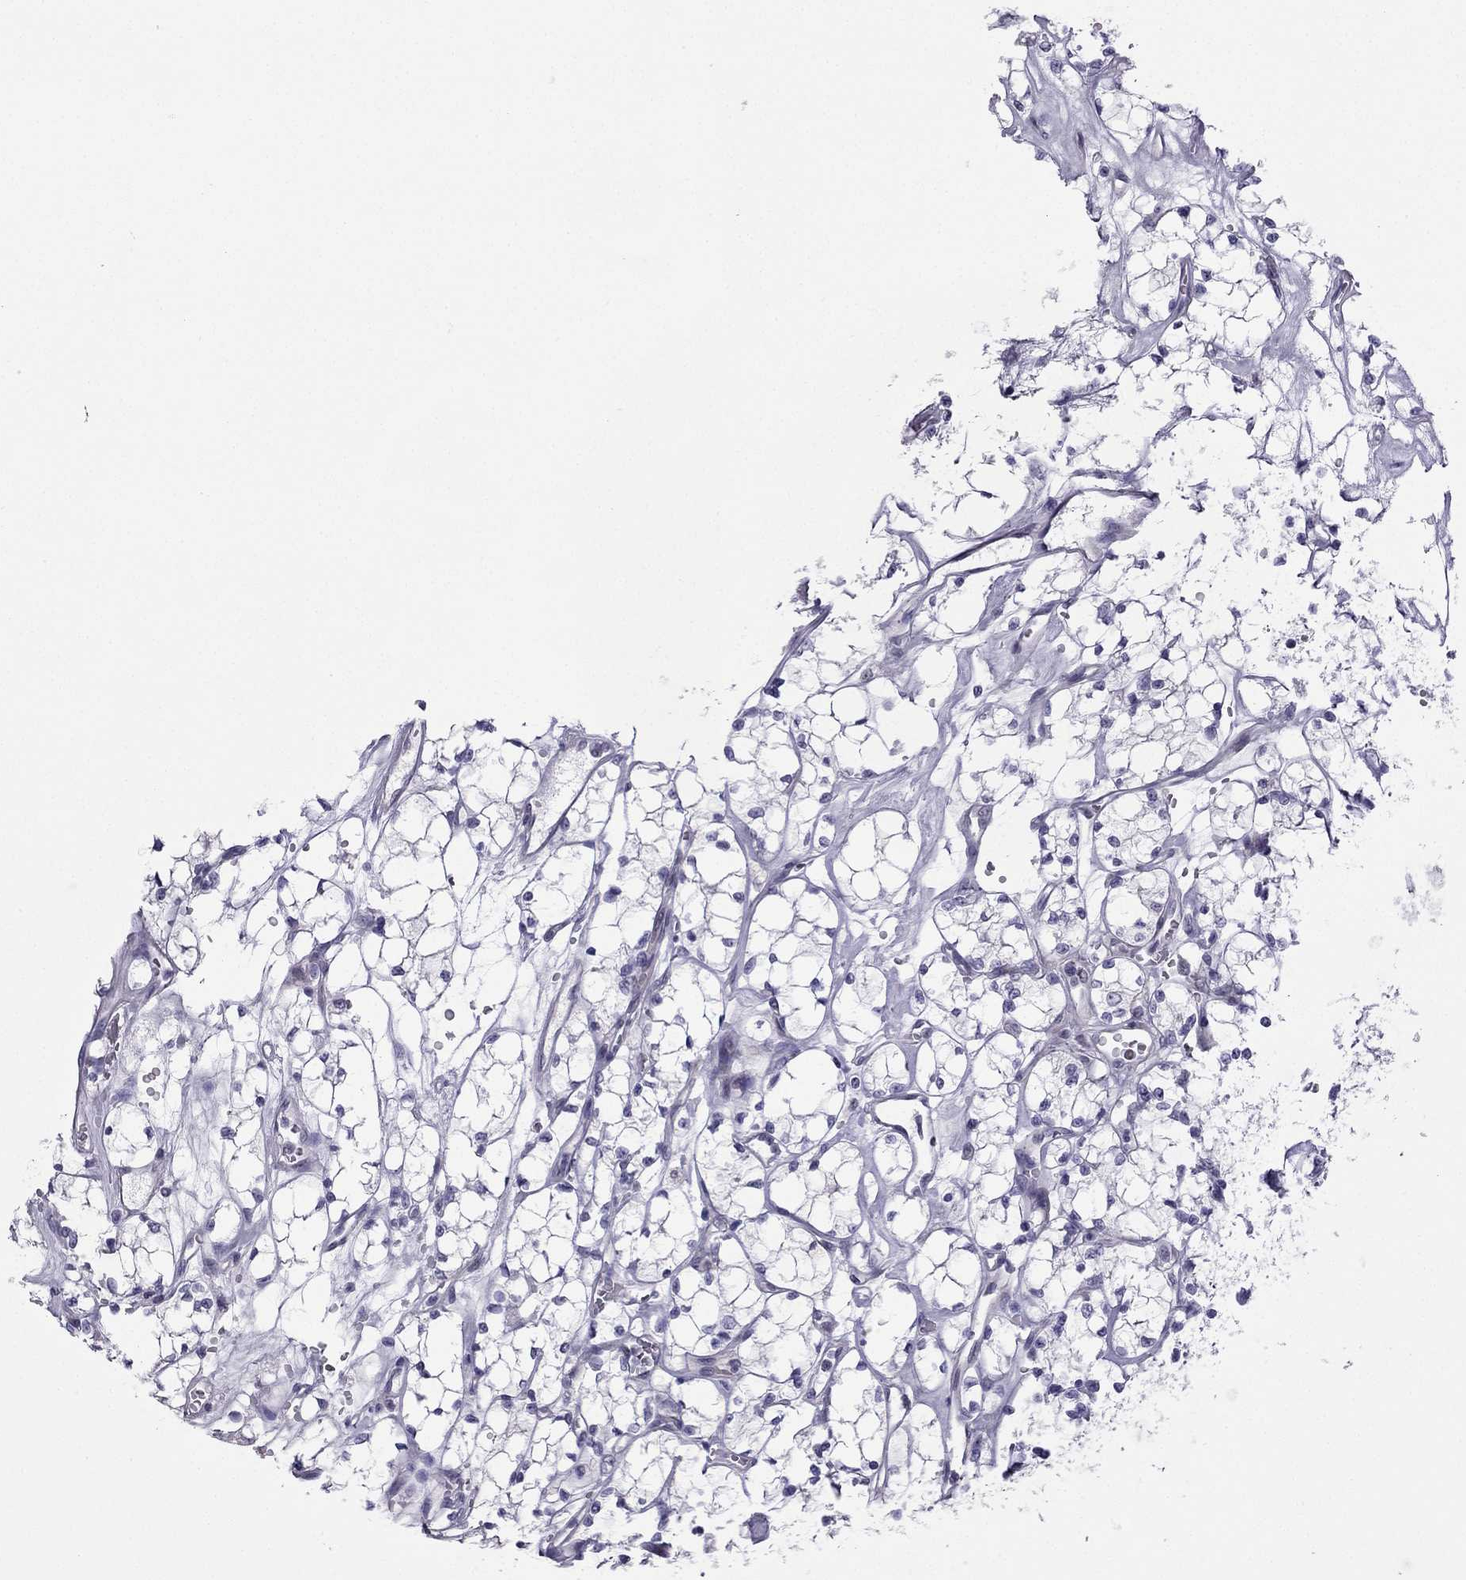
{"staining": {"intensity": "negative", "quantity": "none", "location": "none"}, "tissue": "renal cancer", "cell_type": "Tumor cells", "image_type": "cancer", "snomed": [{"axis": "morphology", "description": "Adenocarcinoma, NOS"}, {"axis": "topography", "description": "Kidney"}], "caption": "The micrograph shows no significant positivity in tumor cells of renal adenocarcinoma.", "gene": "POM121L12", "patient": {"sex": "female", "age": 69}}